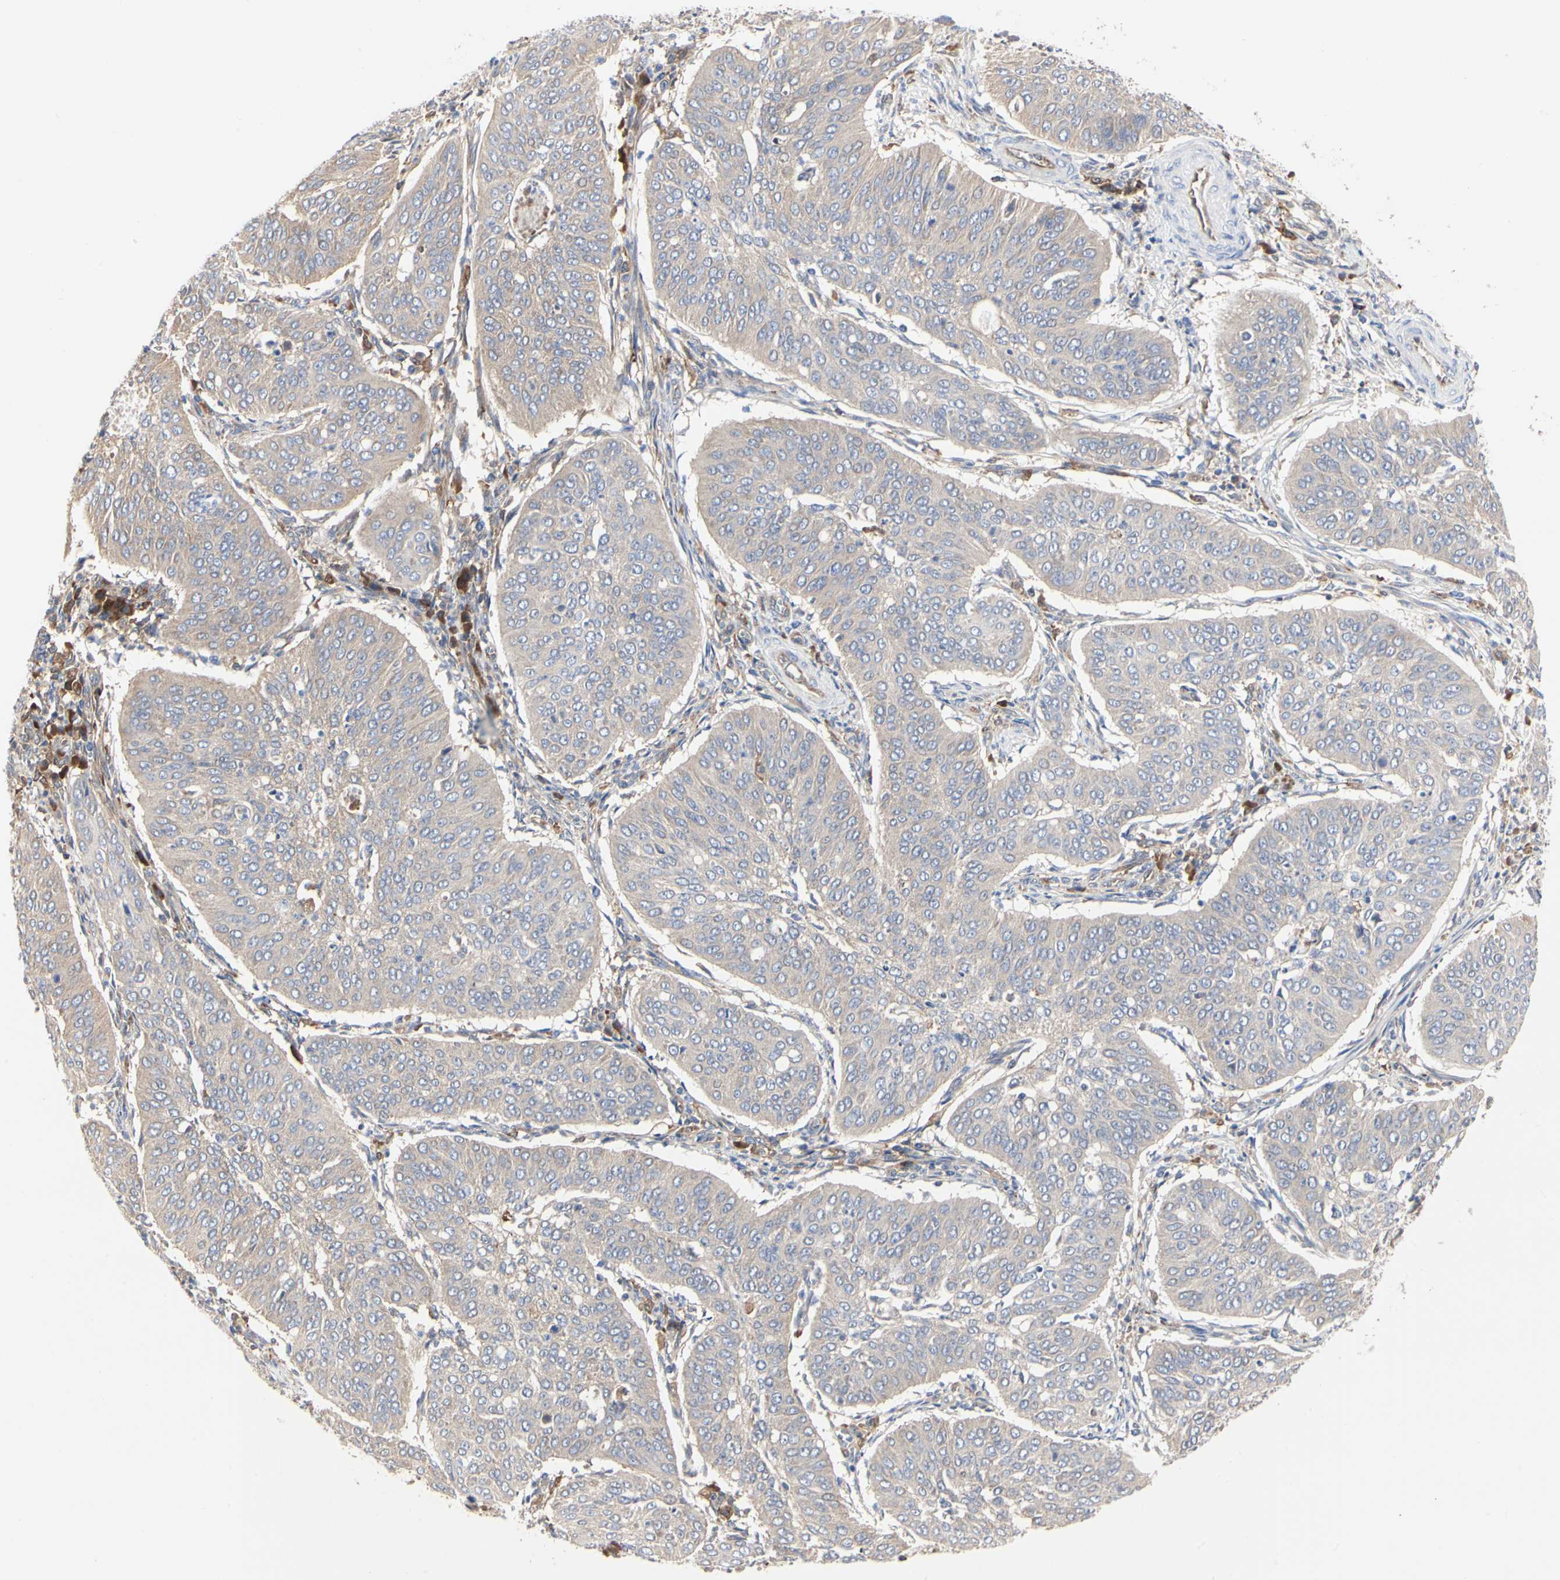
{"staining": {"intensity": "weak", "quantity": ">75%", "location": "cytoplasmic/membranous"}, "tissue": "cervical cancer", "cell_type": "Tumor cells", "image_type": "cancer", "snomed": [{"axis": "morphology", "description": "Normal tissue, NOS"}, {"axis": "morphology", "description": "Squamous cell carcinoma, NOS"}, {"axis": "topography", "description": "Cervix"}], "caption": "An image of cervical cancer stained for a protein displays weak cytoplasmic/membranous brown staining in tumor cells.", "gene": "C3orf52", "patient": {"sex": "female", "age": 39}}